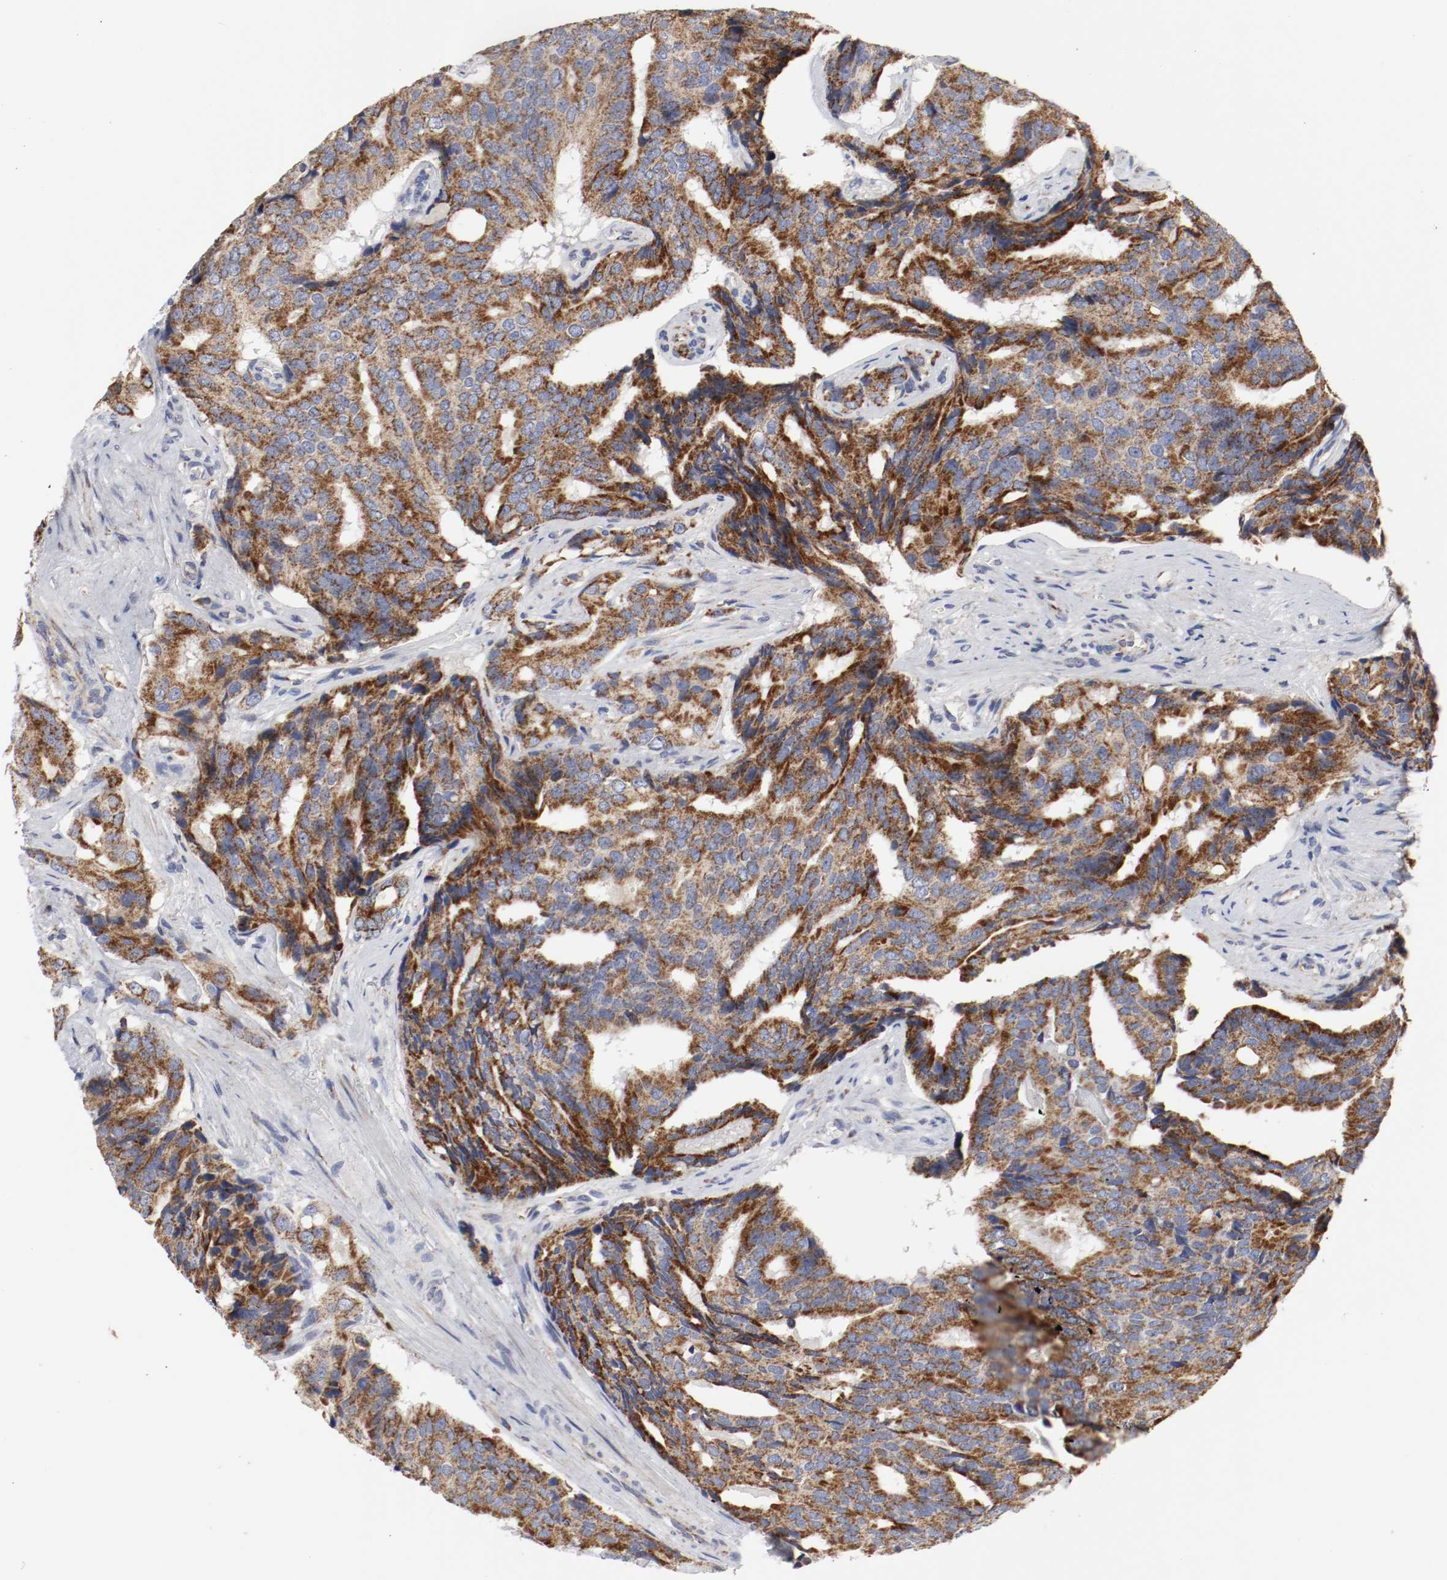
{"staining": {"intensity": "moderate", "quantity": ">75%", "location": "cytoplasmic/membranous"}, "tissue": "prostate cancer", "cell_type": "Tumor cells", "image_type": "cancer", "snomed": [{"axis": "morphology", "description": "Adenocarcinoma, High grade"}, {"axis": "topography", "description": "Prostate"}], "caption": "About >75% of tumor cells in prostate cancer demonstrate moderate cytoplasmic/membranous protein expression as visualized by brown immunohistochemical staining.", "gene": "AFG3L2", "patient": {"sex": "male", "age": 58}}